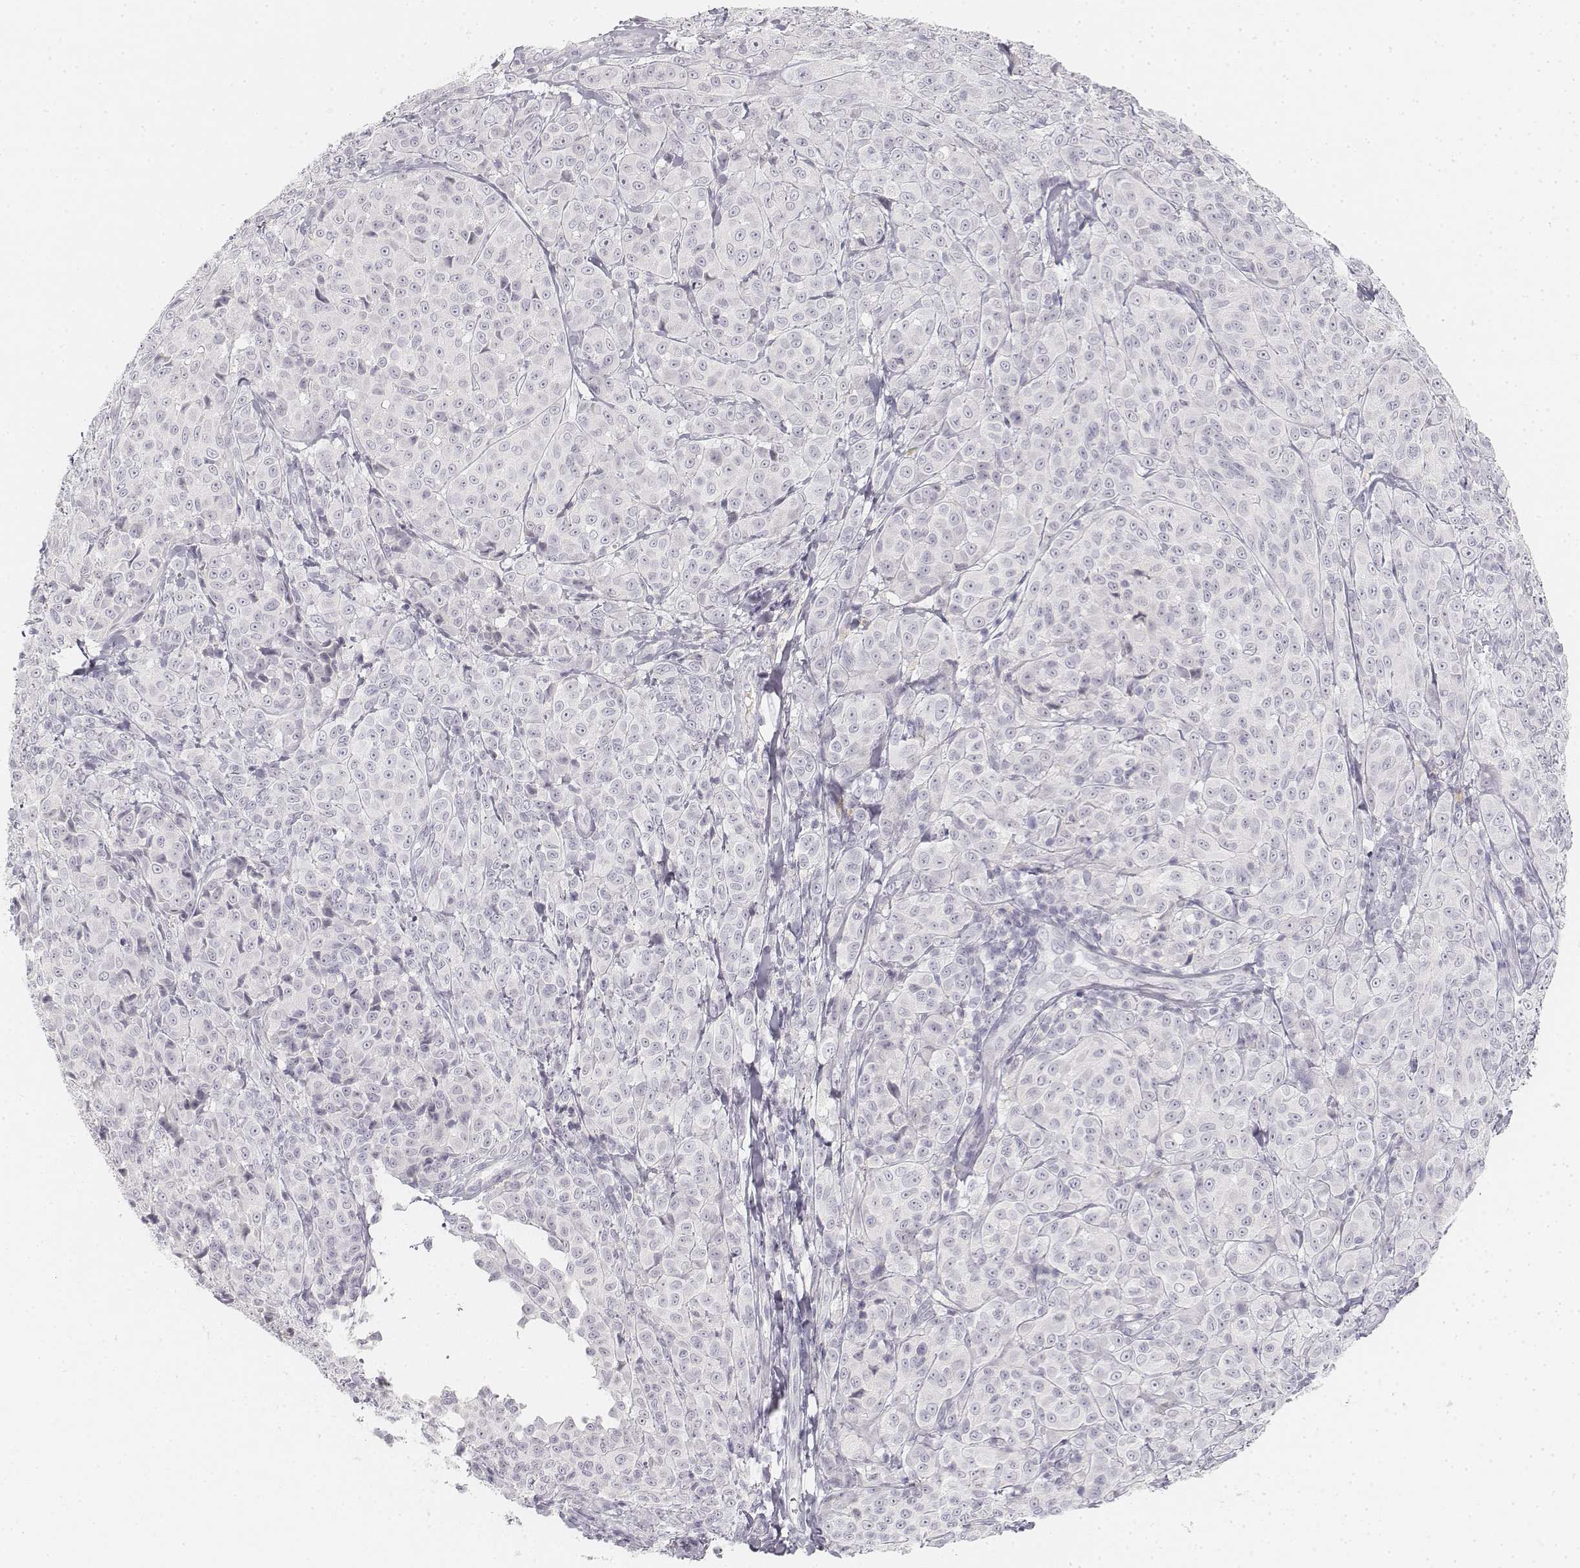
{"staining": {"intensity": "negative", "quantity": "none", "location": "none"}, "tissue": "melanoma", "cell_type": "Tumor cells", "image_type": "cancer", "snomed": [{"axis": "morphology", "description": "Malignant melanoma, NOS"}, {"axis": "topography", "description": "Skin"}], "caption": "An IHC micrograph of melanoma is shown. There is no staining in tumor cells of melanoma. Nuclei are stained in blue.", "gene": "DSG4", "patient": {"sex": "male", "age": 89}}